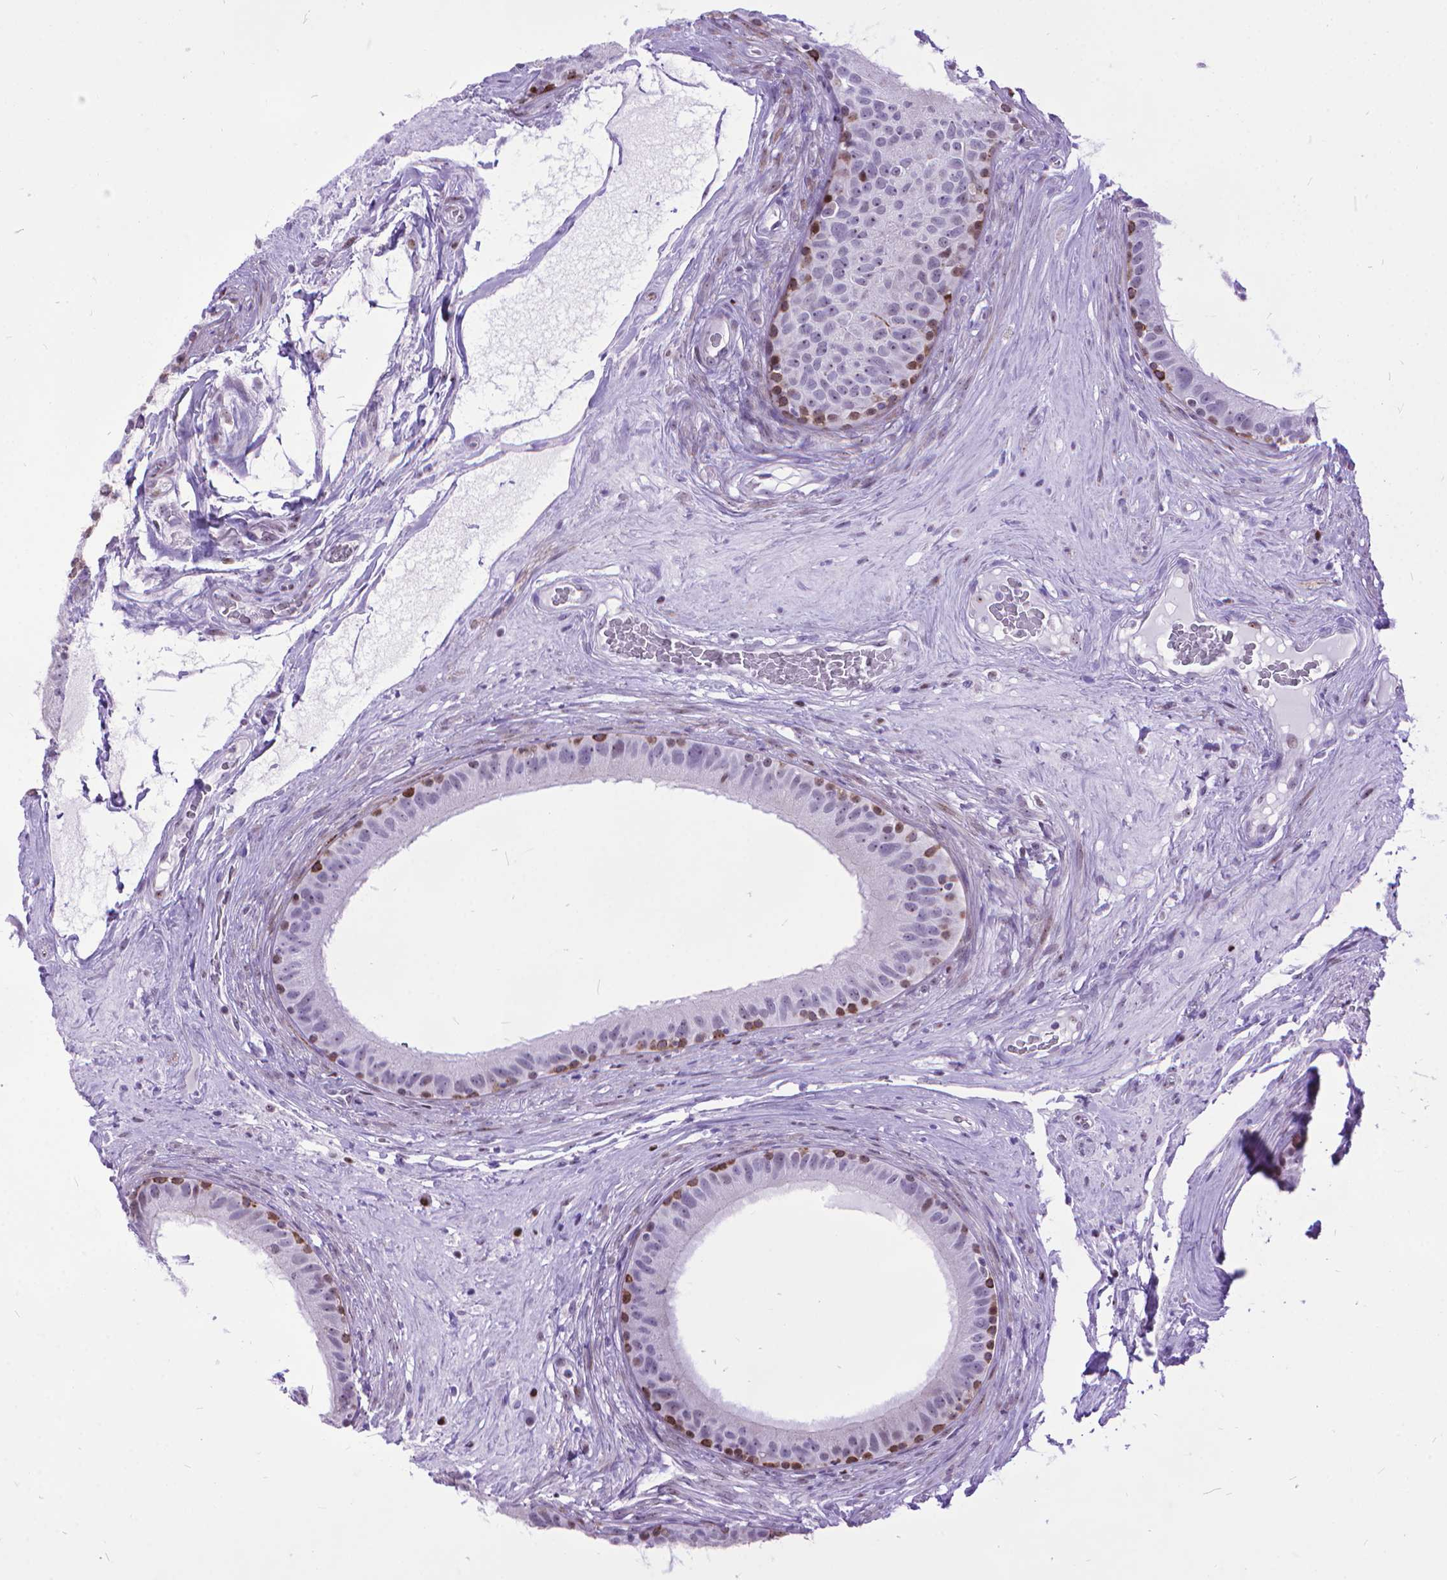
{"staining": {"intensity": "strong", "quantity": "<25%", "location": "cytoplasmic/membranous"}, "tissue": "epididymis", "cell_type": "Glandular cells", "image_type": "normal", "snomed": [{"axis": "morphology", "description": "Normal tissue, NOS"}, {"axis": "topography", "description": "Epididymis"}], "caption": "Immunohistochemical staining of unremarkable epididymis reveals medium levels of strong cytoplasmic/membranous staining in approximately <25% of glandular cells. The staining was performed using DAB (3,3'-diaminobenzidine), with brown indicating positive protein expression. Nuclei are stained blue with hematoxylin.", "gene": "POLE4", "patient": {"sex": "male", "age": 59}}